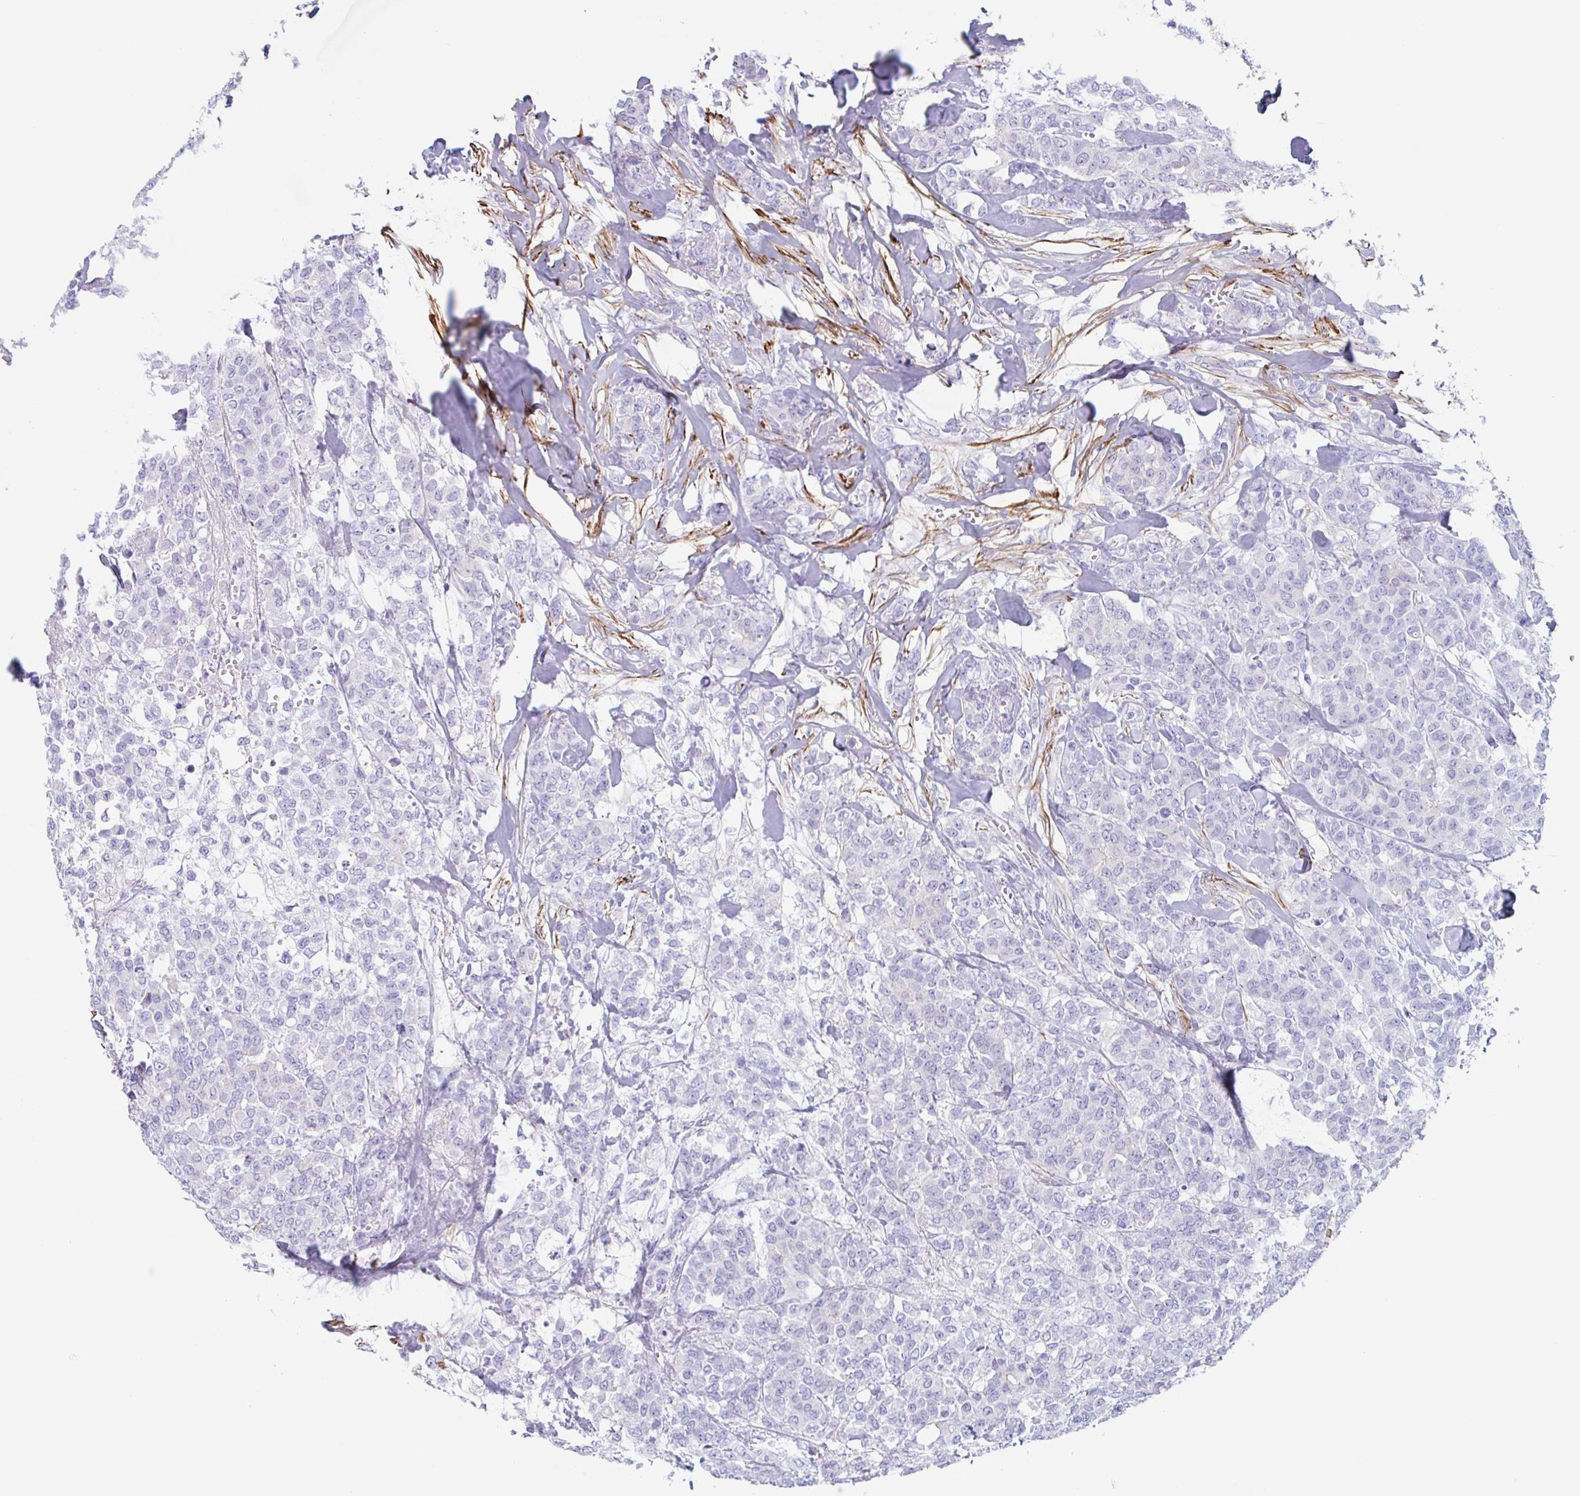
{"staining": {"intensity": "negative", "quantity": "none", "location": "none"}, "tissue": "breast cancer", "cell_type": "Tumor cells", "image_type": "cancer", "snomed": [{"axis": "morphology", "description": "Lobular carcinoma"}, {"axis": "topography", "description": "Breast"}], "caption": "Protein analysis of breast cancer displays no significant positivity in tumor cells.", "gene": "TAS2R41", "patient": {"sex": "female", "age": 91}}